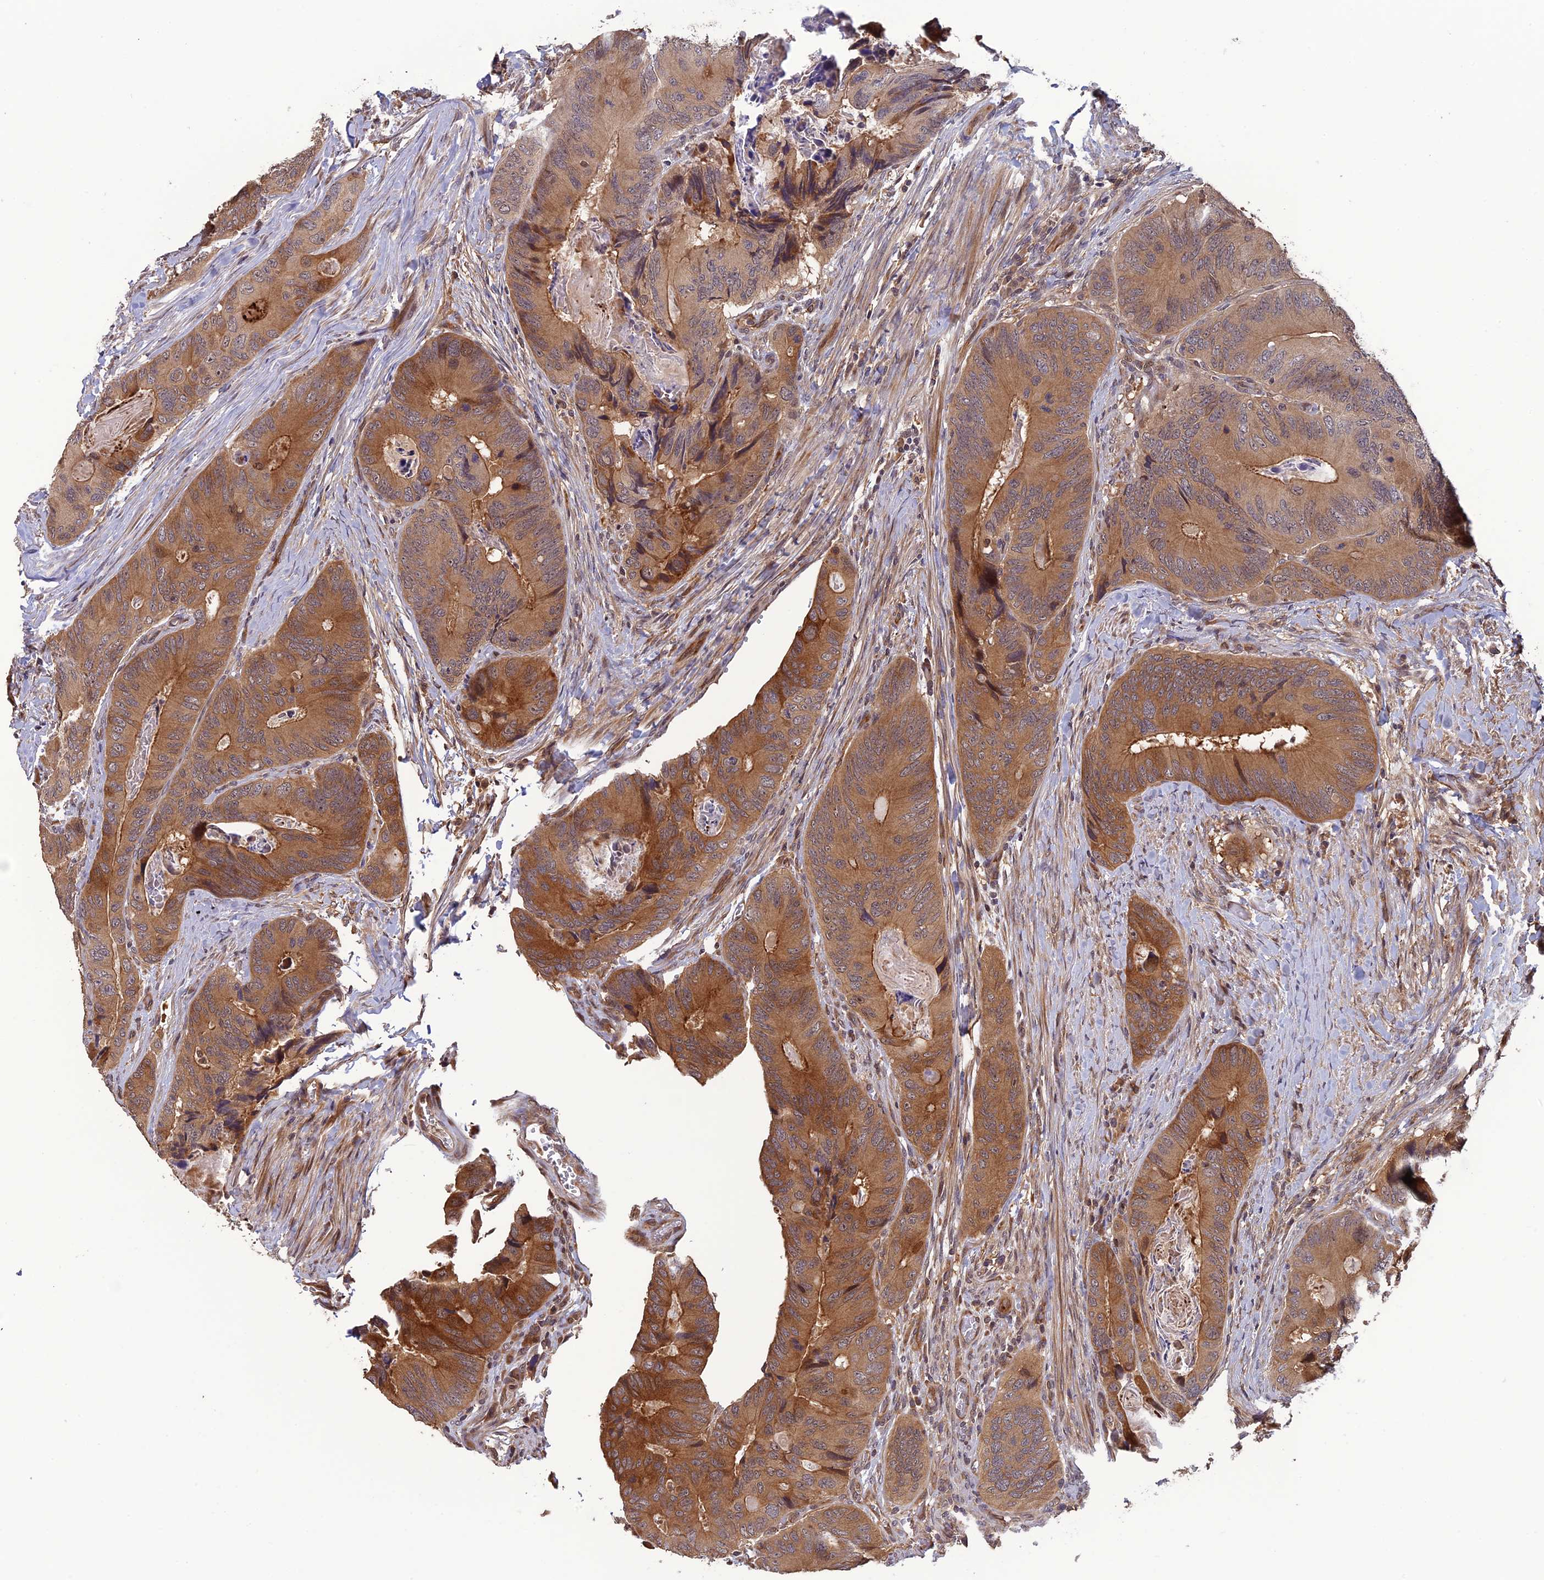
{"staining": {"intensity": "moderate", "quantity": ">75%", "location": "cytoplasmic/membranous"}, "tissue": "colorectal cancer", "cell_type": "Tumor cells", "image_type": "cancer", "snomed": [{"axis": "morphology", "description": "Adenocarcinoma, NOS"}, {"axis": "topography", "description": "Colon"}], "caption": "Tumor cells show moderate cytoplasmic/membranous positivity in about >75% of cells in colorectal adenocarcinoma.", "gene": "LIN37", "patient": {"sex": "male", "age": 84}}